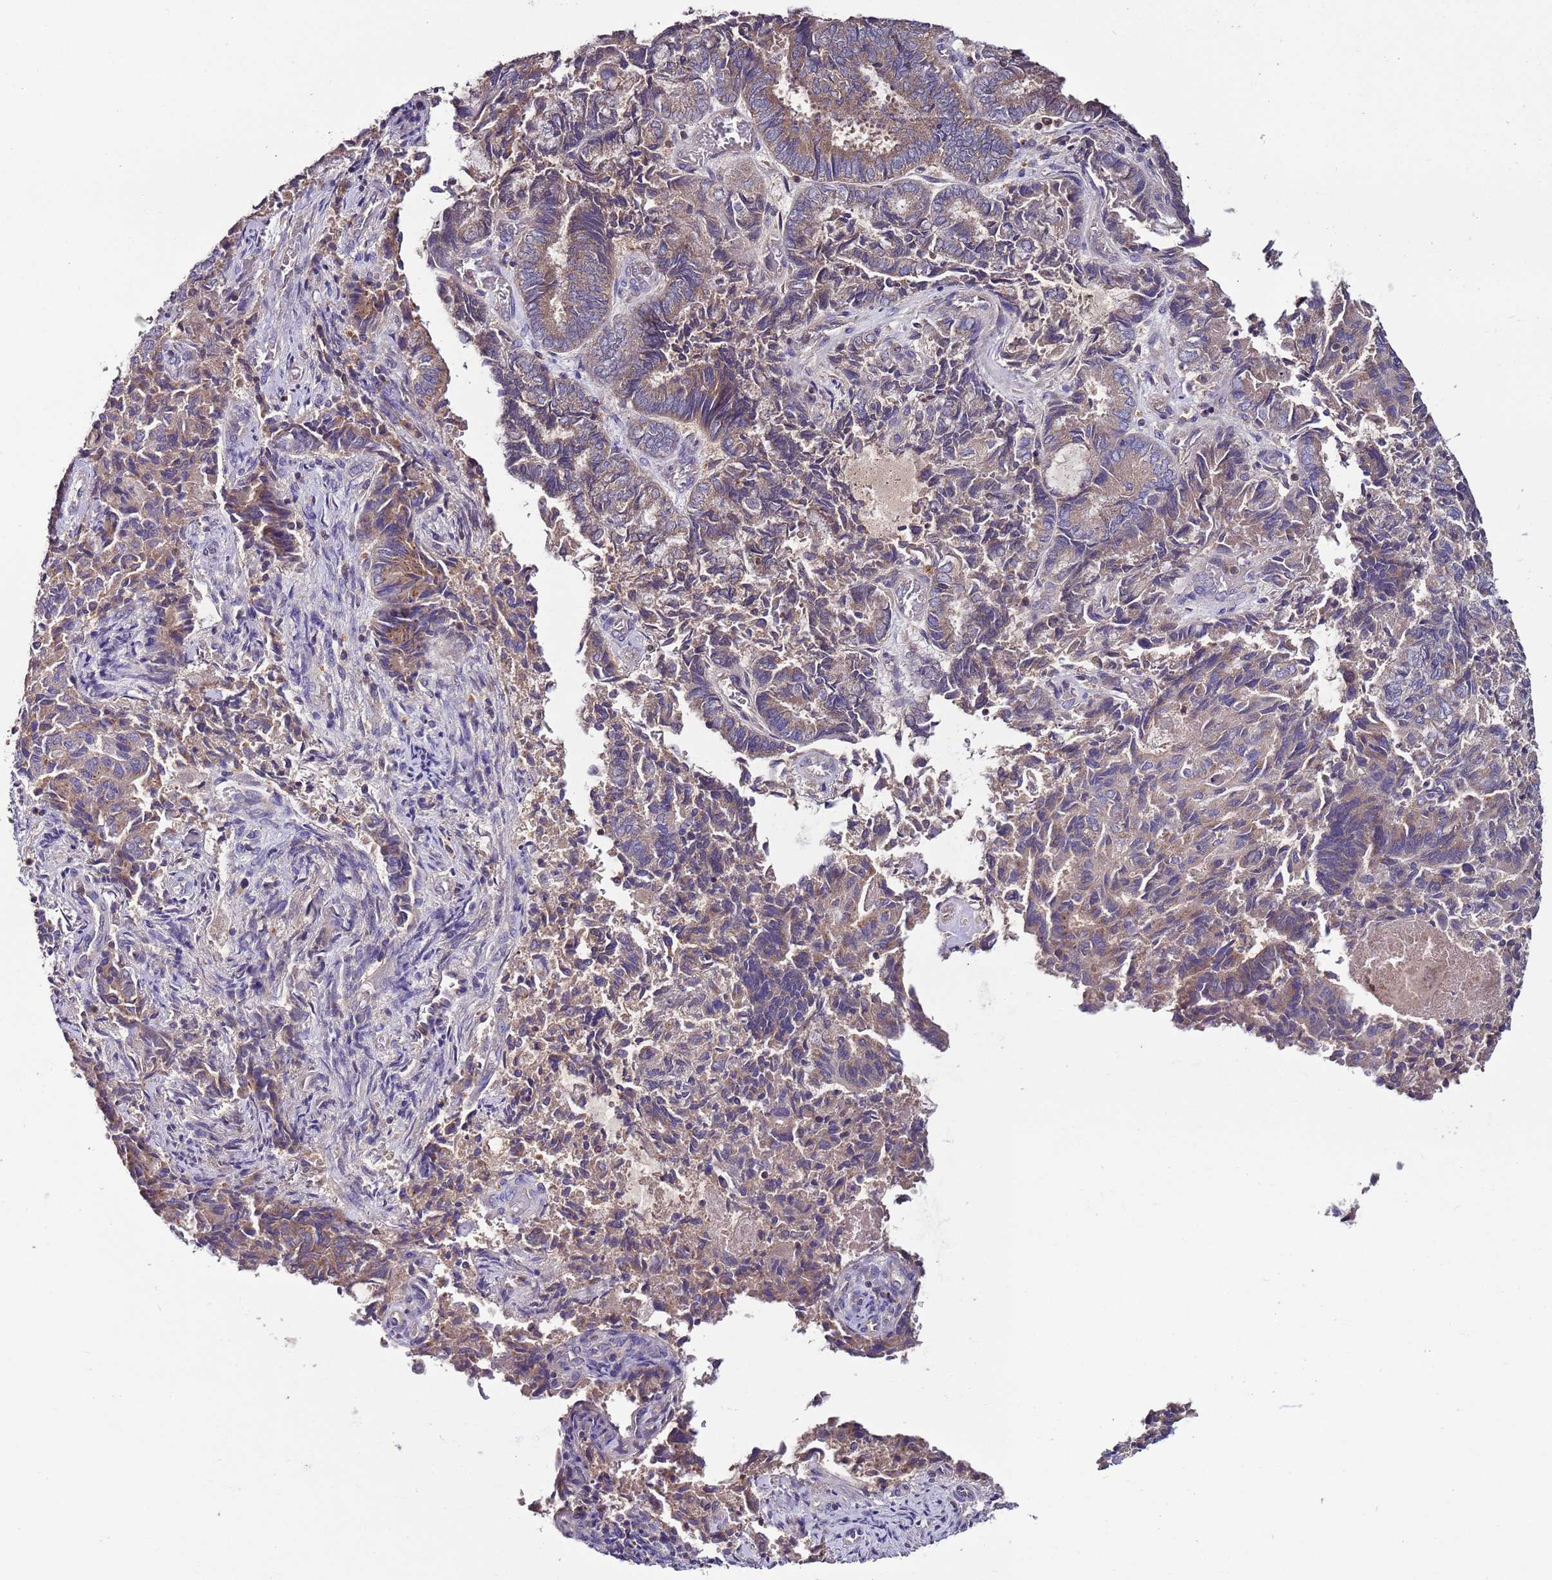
{"staining": {"intensity": "weak", "quantity": ">75%", "location": "cytoplasmic/membranous"}, "tissue": "endometrial cancer", "cell_type": "Tumor cells", "image_type": "cancer", "snomed": [{"axis": "morphology", "description": "Adenocarcinoma, NOS"}, {"axis": "topography", "description": "Endometrium"}], "caption": "Protein expression analysis of human endometrial adenocarcinoma reveals weak cytoplasmic/membranous expression in approximately >75% of tumor cells. (DAB (3,3'-diaminobenzidine) IHC, brown staining for protein, blue staining for nuclei).", "gene": "IGIP", "patient": {"sex": "female", "age": 80}}